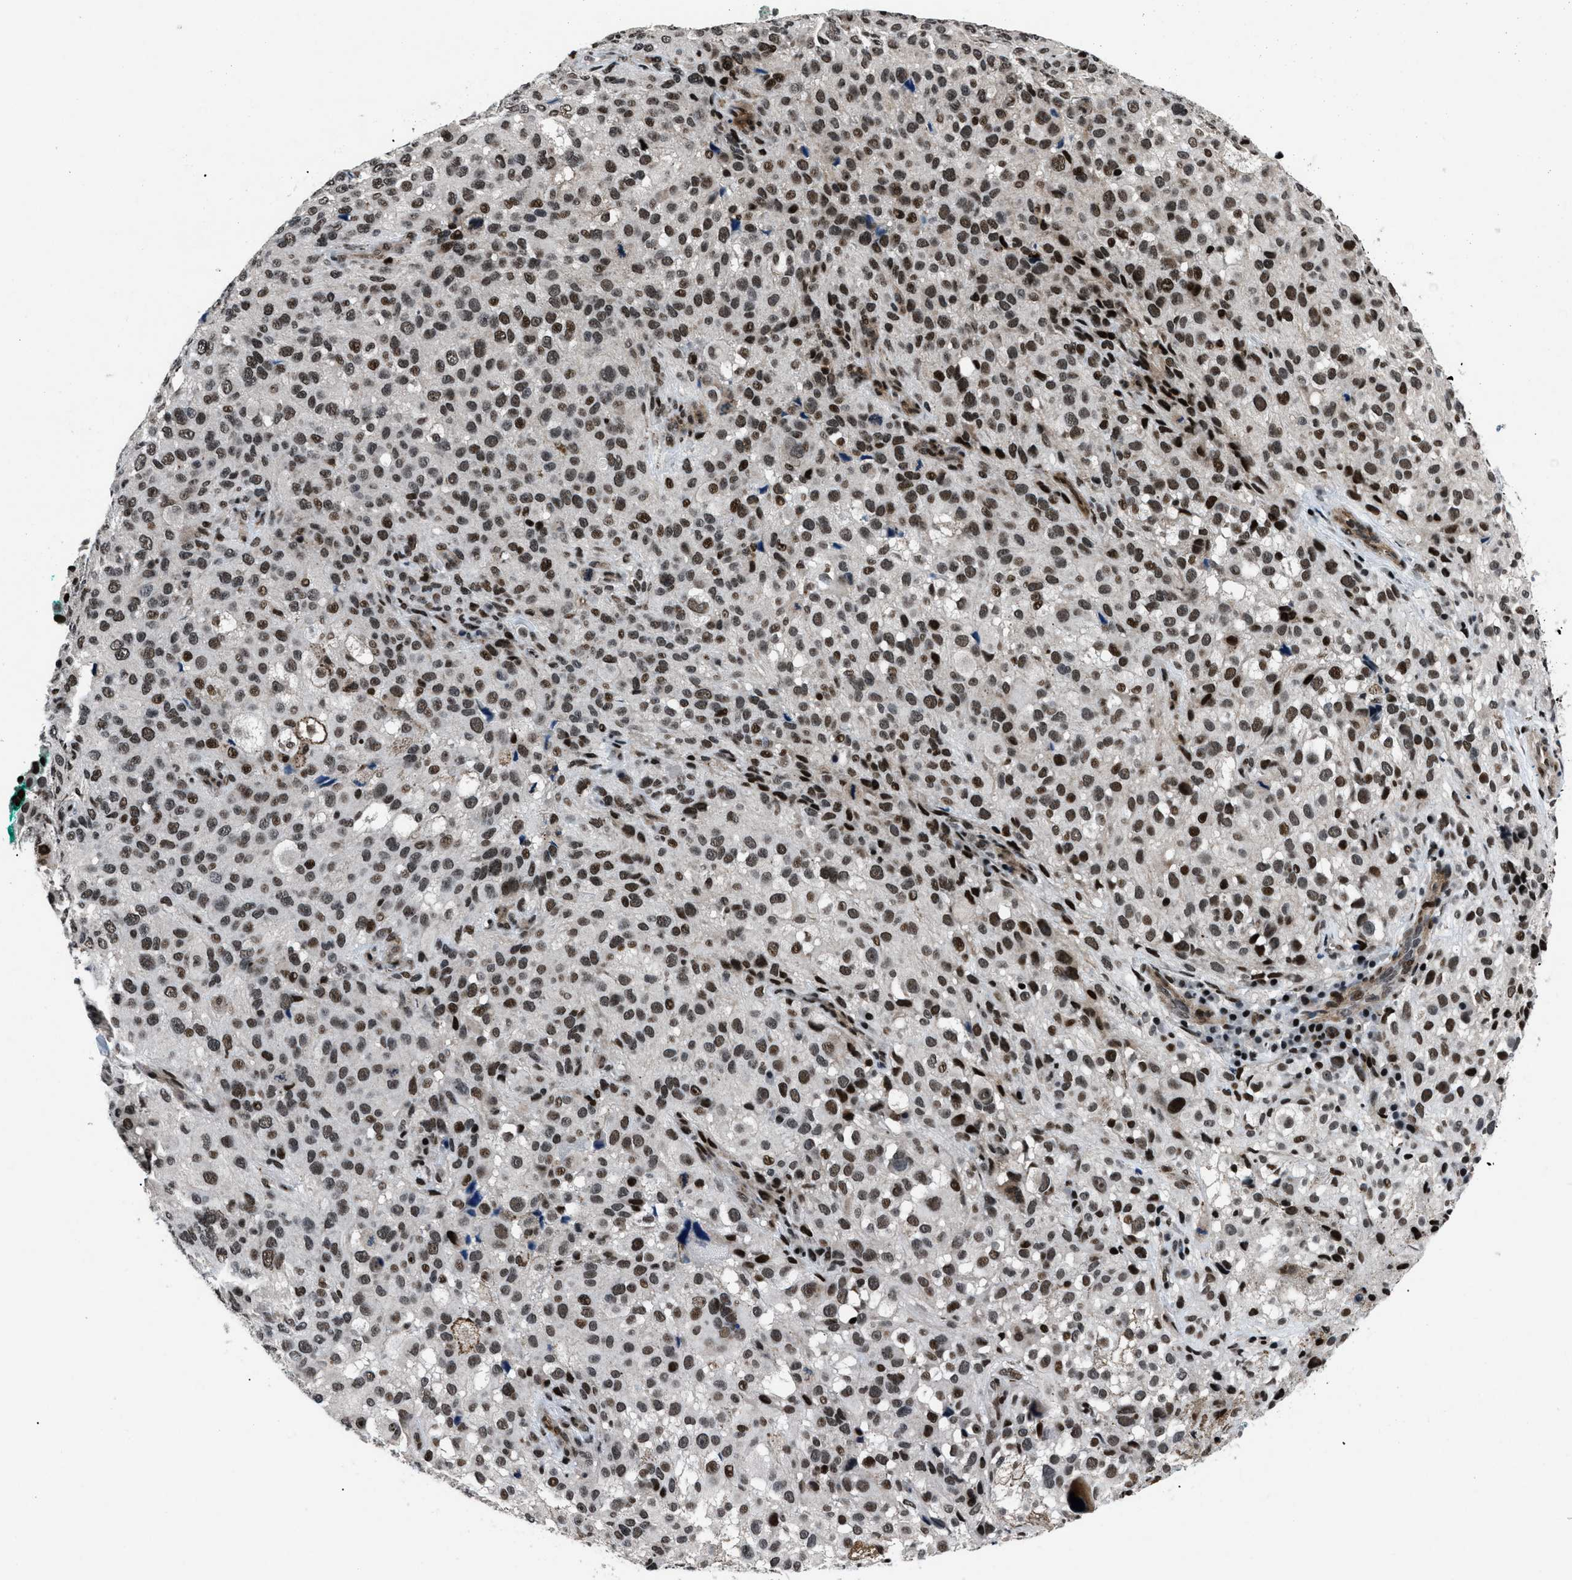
{"staining": {"intensity": "strong", "quantity": ">75%", "location": "nuclear"}, "tissue": "melanoma", "cell_type": "Tumor cells", "image_type": "cancer", "snomed": [{"axis": "morphology", "description": "Necrosis, NOS"}, {"axis": "morphology", "description": "Malignant melanoma, NOS"}, {"axis": "topography", "description": "Skin"}], "caption": "A micrograph of human malignant melanoma stained for a protein demonstrates strong nuclear brown staining in tumor cells. (Stains: DAB in brown, nuclei in blue, Microscopy: brightfield microscopy at high magnification).", "gene": "SMARCB1", "patient": {"sex": "female", "age": 87}}